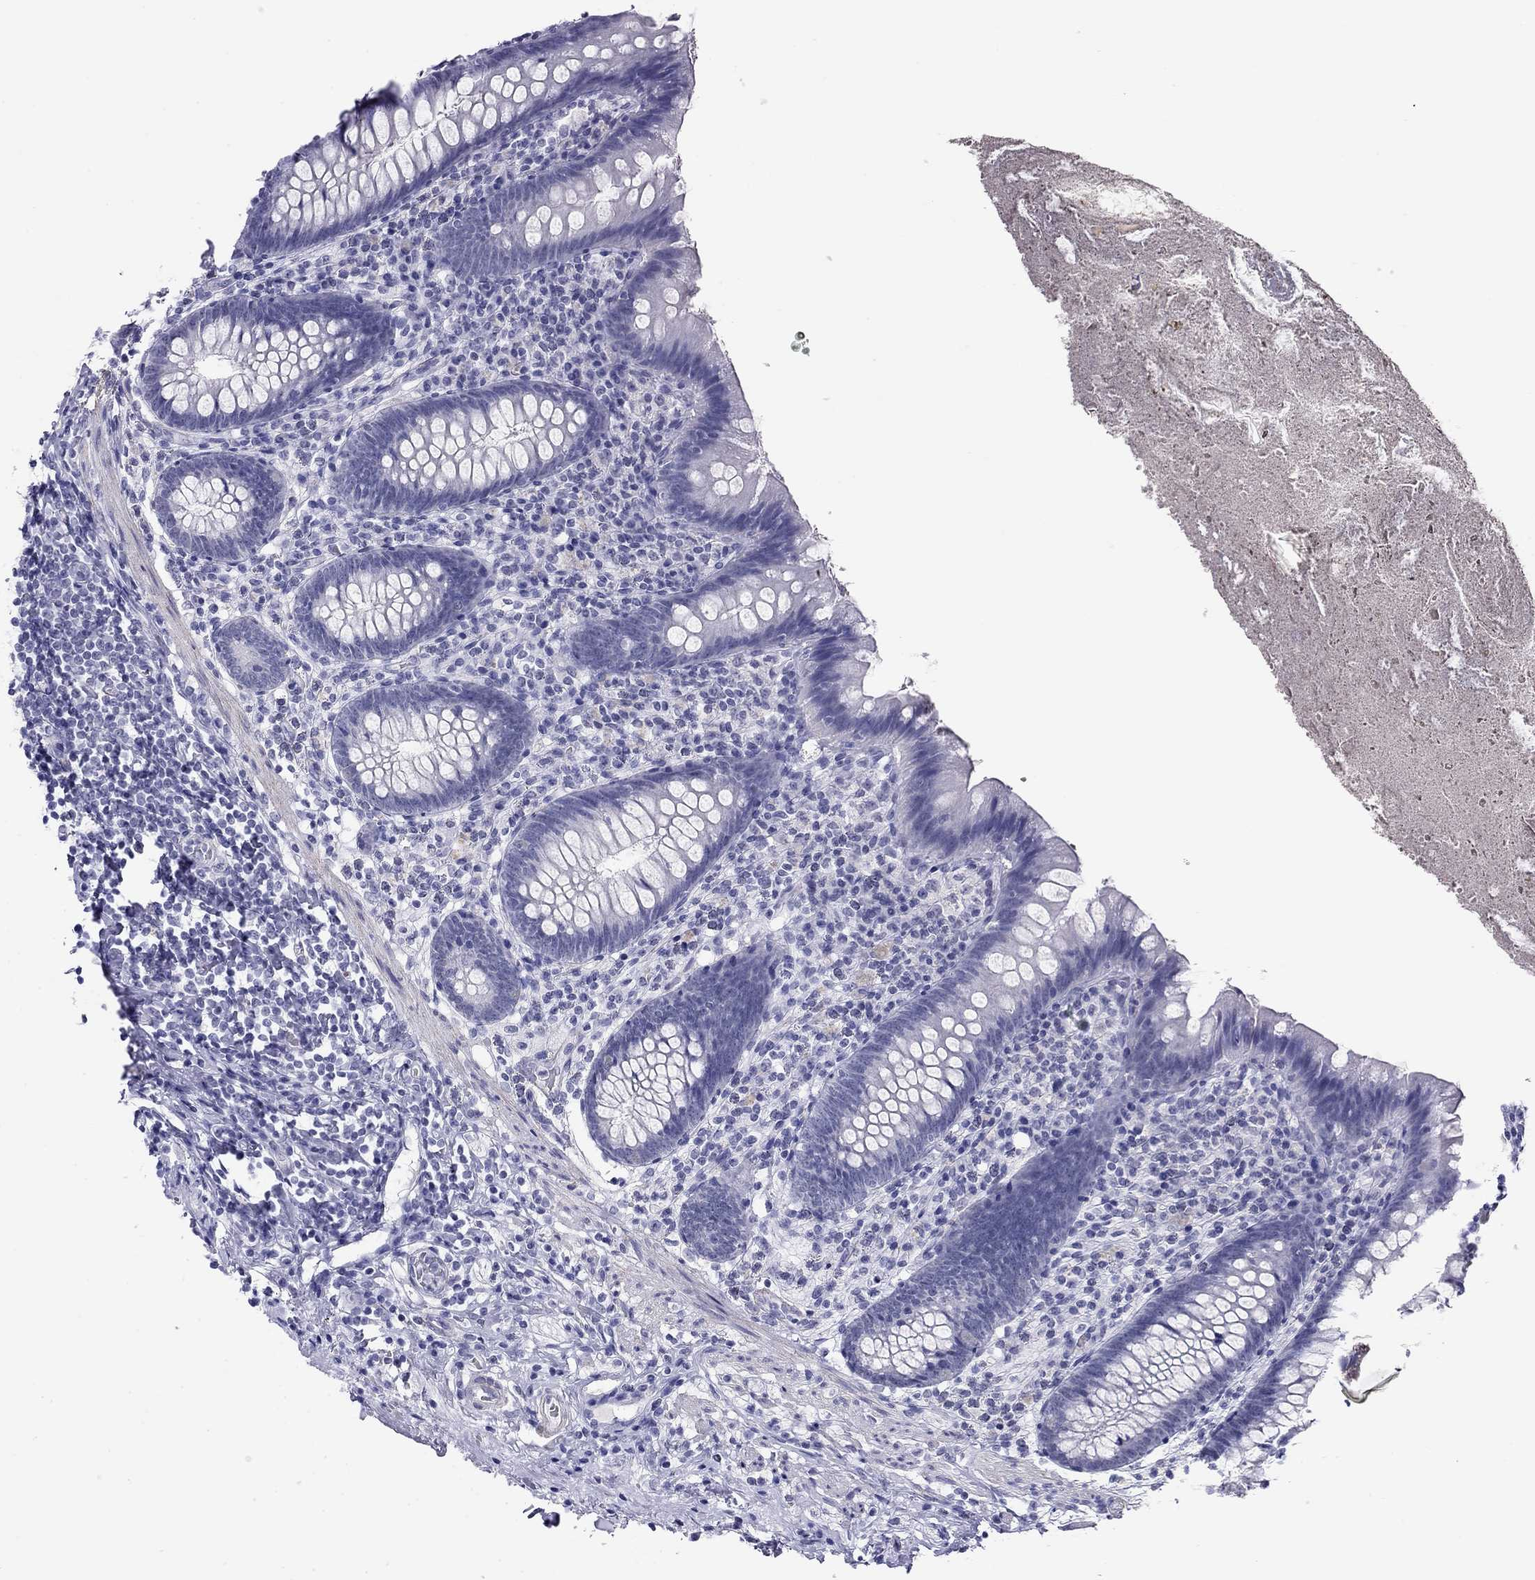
{"staining": {"intensity": "negative", "quantity": "none", "location": "none"}, "tissue": "appendix", "cell_type": "Glandular cells", "image_type": "normal", "snomed": [{"axis": "morphology", "description": "Normal tissue, NOS"}, {"axis": "topography", "description": "Appendix"}], "caption": "The image reveals no significant positivity in glandular cells of appendix.", "gene": "MYMX", "patient": {"sex": "male", "age": 47}}